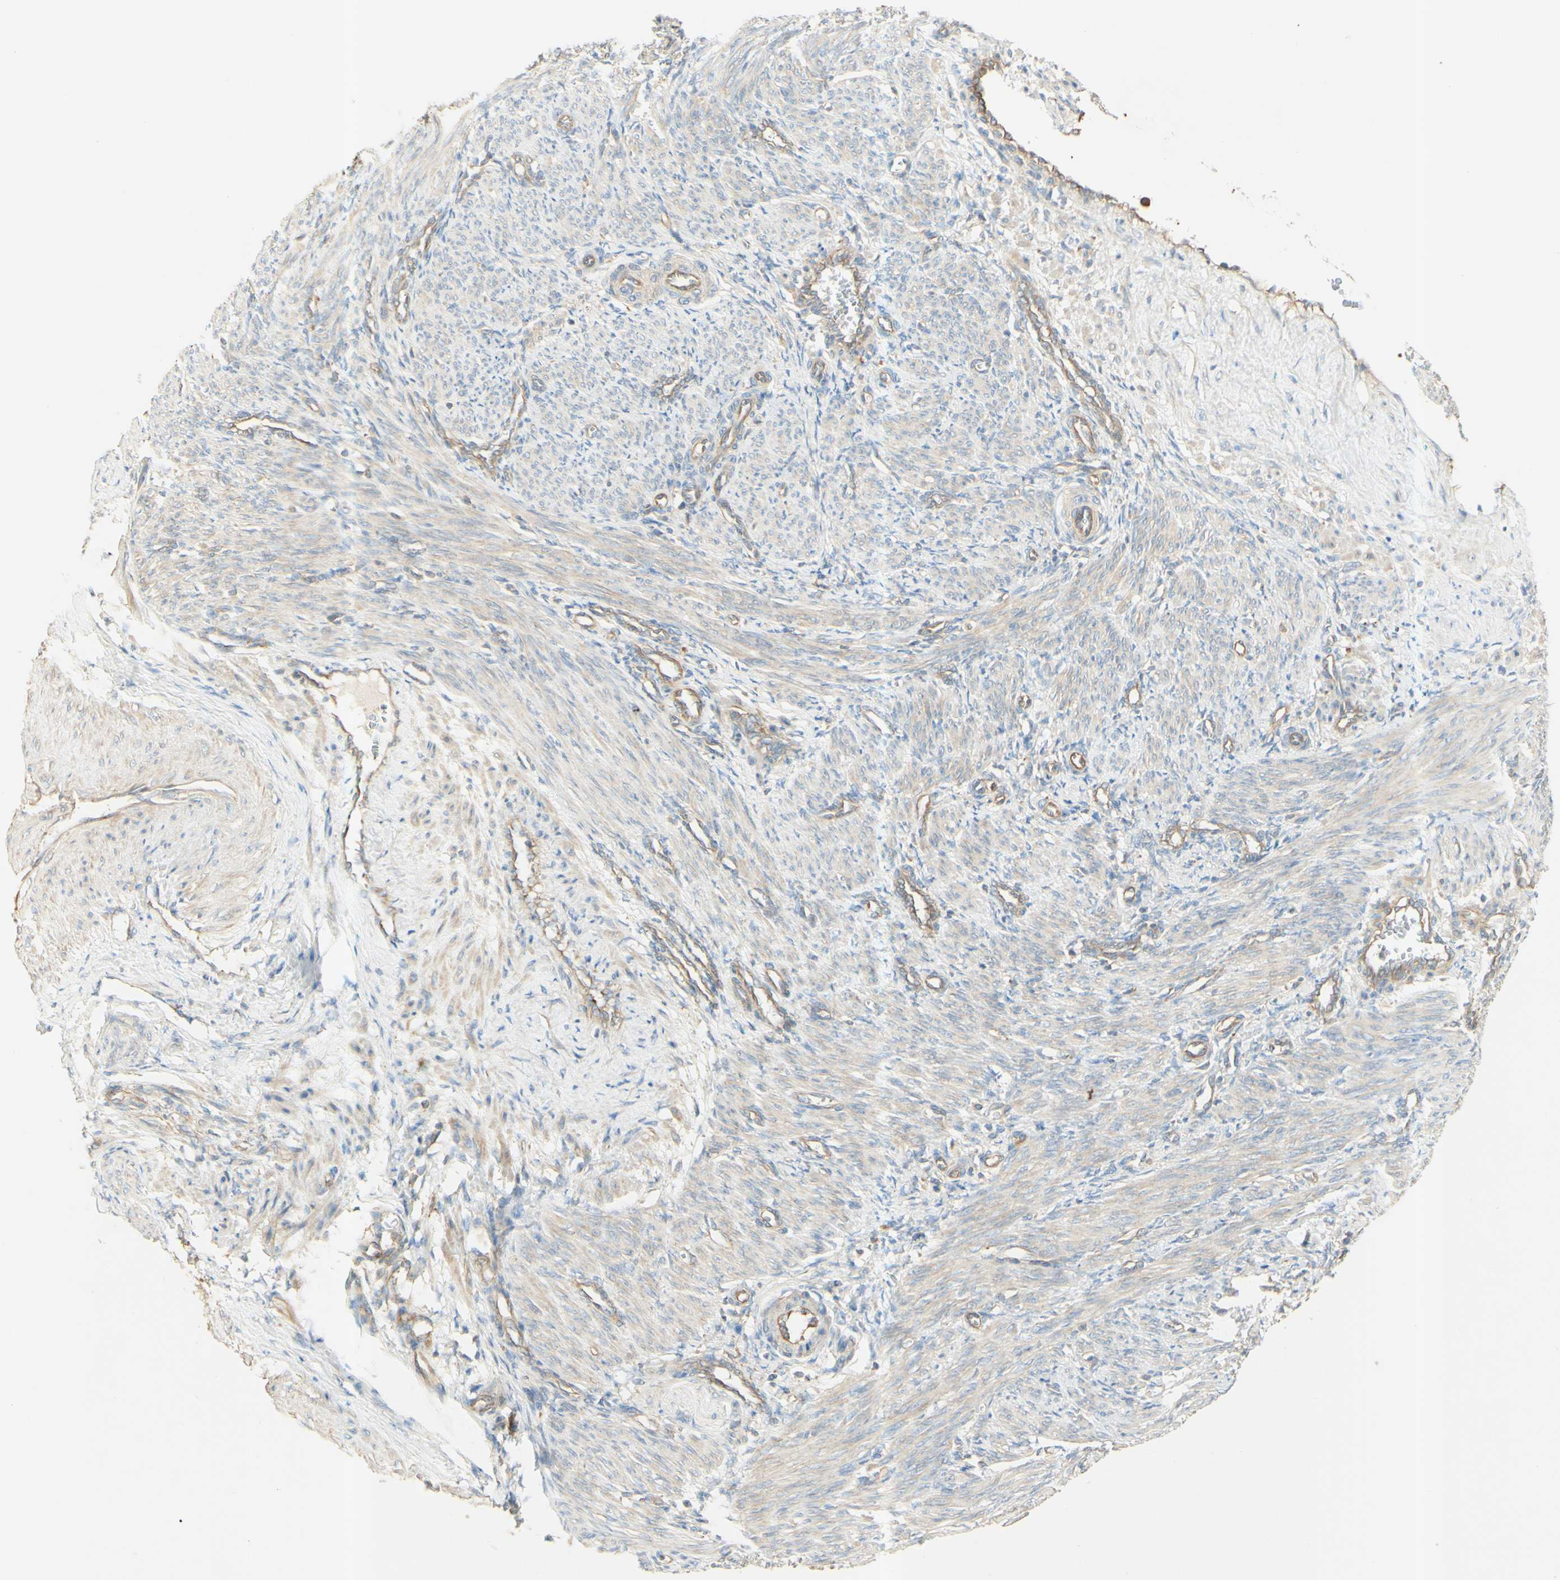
{"staining": {"intensity": "moderate", "quantity": "25%-75%", "location": "cytoplasmic/membranous"}, "tissue": "smooth muscle", "cell_type": "Smooth muscle cells", "image_type": "normal", "snomed": [{"axis": "morphology", "description": "Normal tissue, NOS"}, {"axis": "topography", "description": "Endometrium"}], "caption": "Human smooth muscle stained with a brown dye shows moderate cytoplasmic/membranous positive staining in about 25%-75% of smooth muscle cells.", "gene": "IKBKG", "patient": {"sex": "female", "age": 33}}